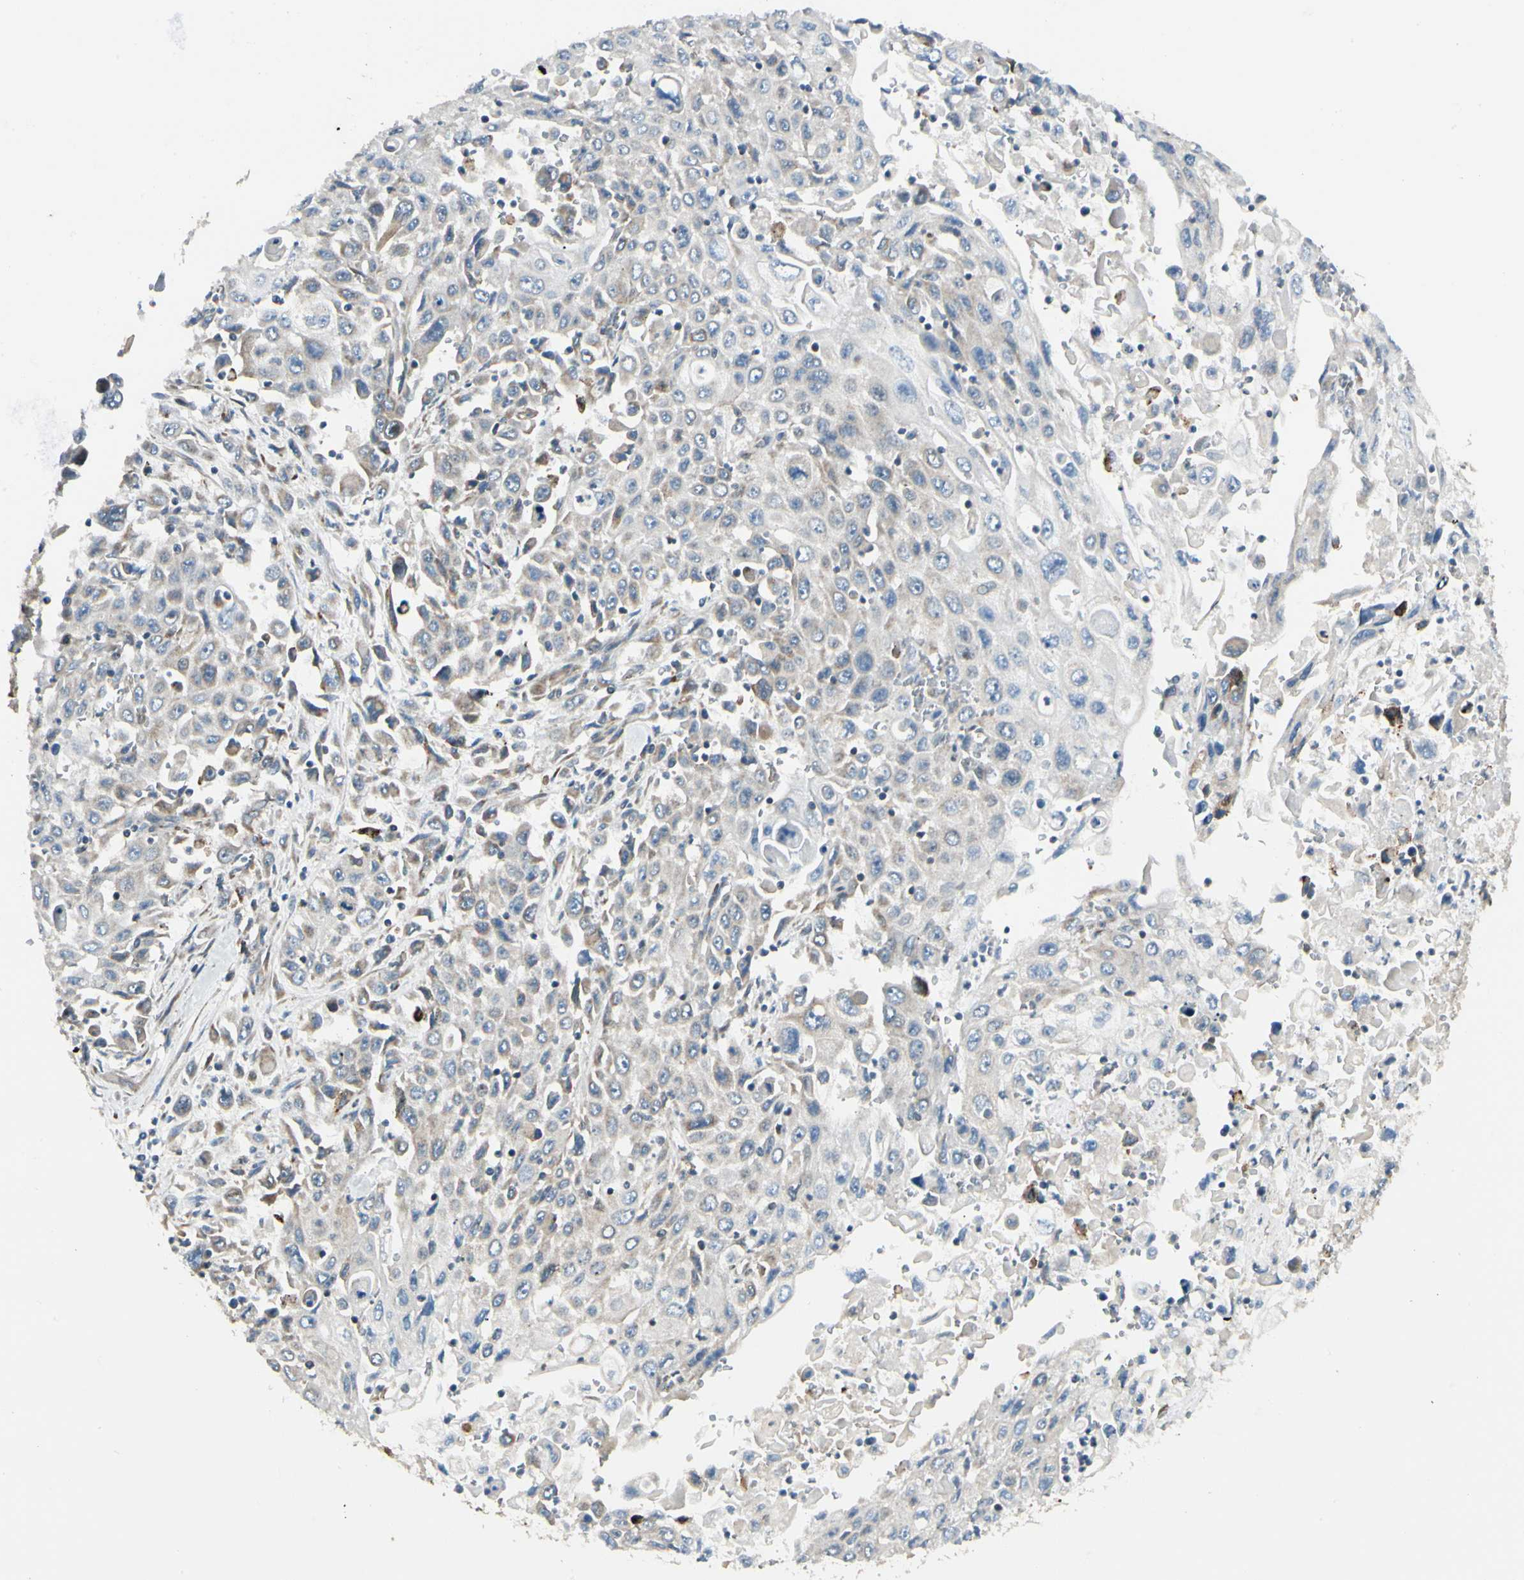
{"staining": {"intensity": "weak", "quantity": ">75%", "location": "cytoplasmic/membranous"}, "tissue": "pancreatic cancer", "cell_type": "Tumor cells", "image_type": "cancer", "snomed": [{"axis": "morphology", "description": "Adenocarcinoma, NOS"}, {"axis": "topography", "description": "Pancreas"}], "caption": "About >75% of tumor cells in human pancreatic cancer show weak cytoplasmic/membranous protein staining as visualized by brown immunohistochemical staining.", "gene": "MRPL9", "patient": {"sex": "male", "age": 70}}